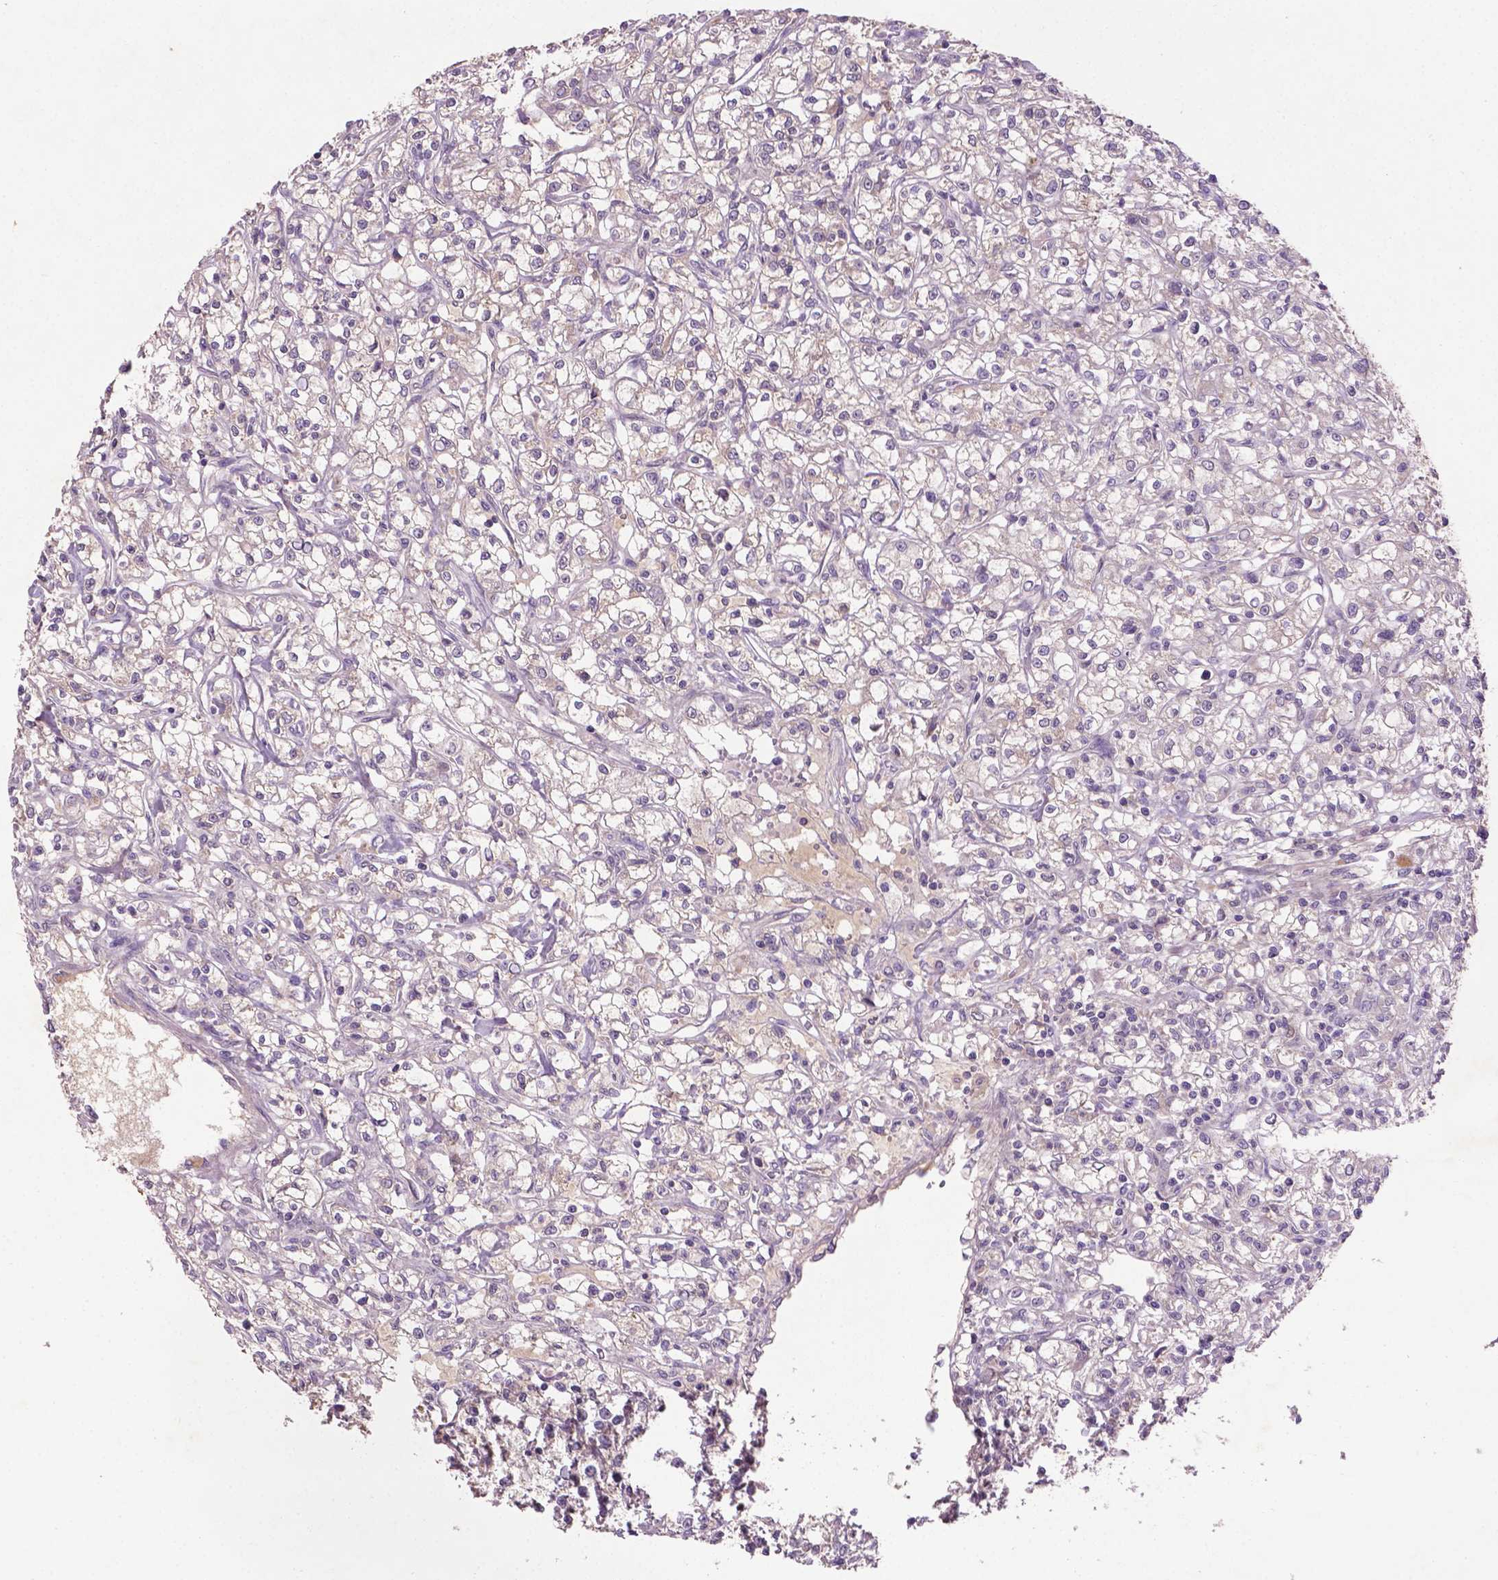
{"staining": {"intensity": "negative", "quantity": "none", "location": "none"}, "tissue": "renal cancer", "cell_type": "Tumor cells", "image_type": "cancer", "snomed": [{"axis": "morphology", "description": "Adenocarcinoma, NOS"}, {"axis": "topography", "description": "Kidney"}], "caption": "Tumor cells show no significant positivity in adenocarcinoma (renal).", "gene": "SOX17", "patient": {"sex": "female", "age": 59}}